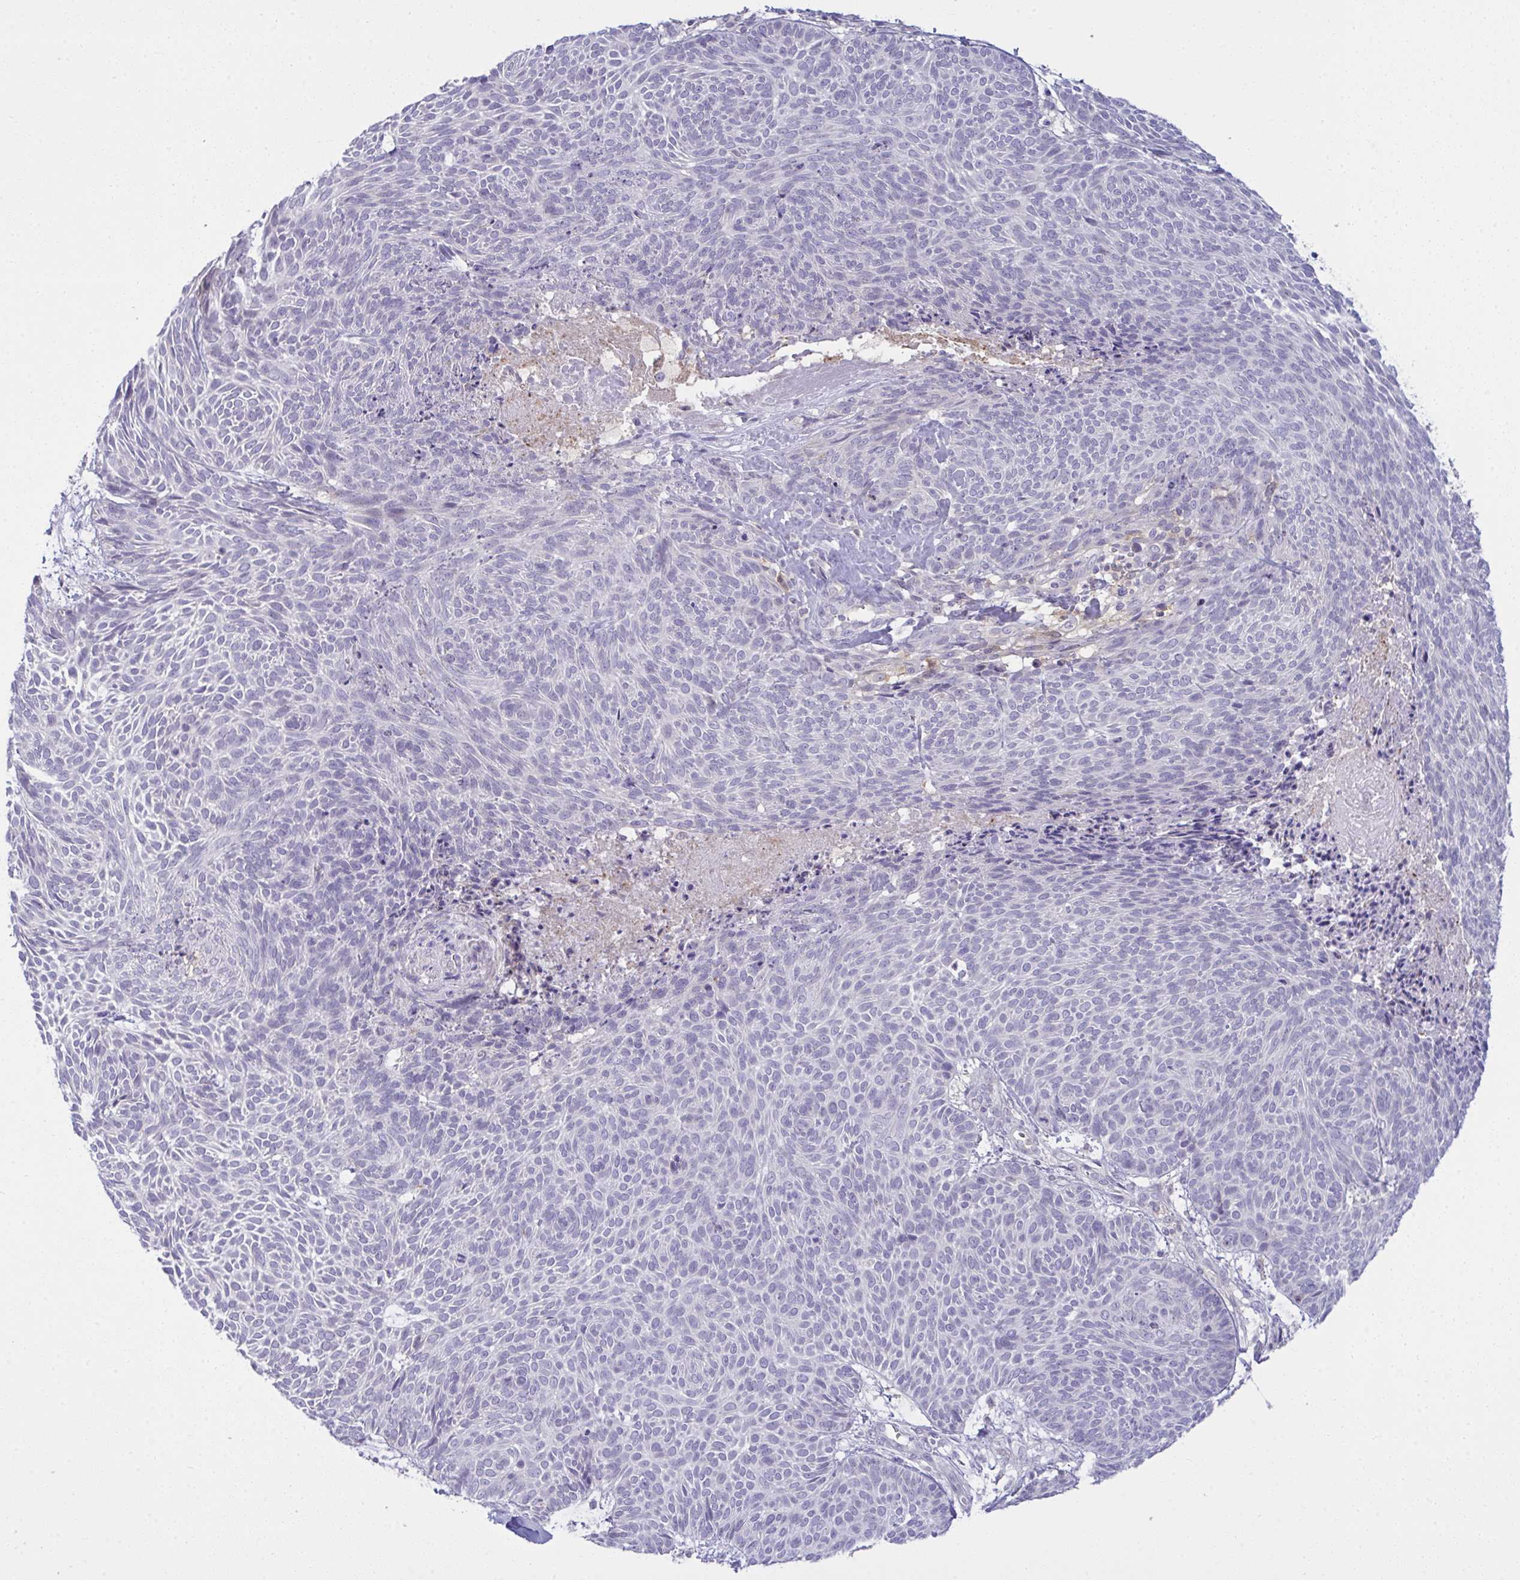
{"staining": {"intensity": "negative", "quantity": "none", "location": "none"}, "tissue": "skin cancer", "cell_type": "Tumor cells", "image_type": "cancer", "snomed": [{"axis": "morphology", "description": "Basal cell carcinoma"}, {"axis": "topography", "description": "Skin"}, {"axis": "topography", "description": "Skin of trunk"}], "caption": "Skin cancer (basal cell carcinoma) stained for a protein using IHC demonstrates no expression tumor cells.", "gene": "RGPD5", "patient": {"sex": "male", "age": 74}}